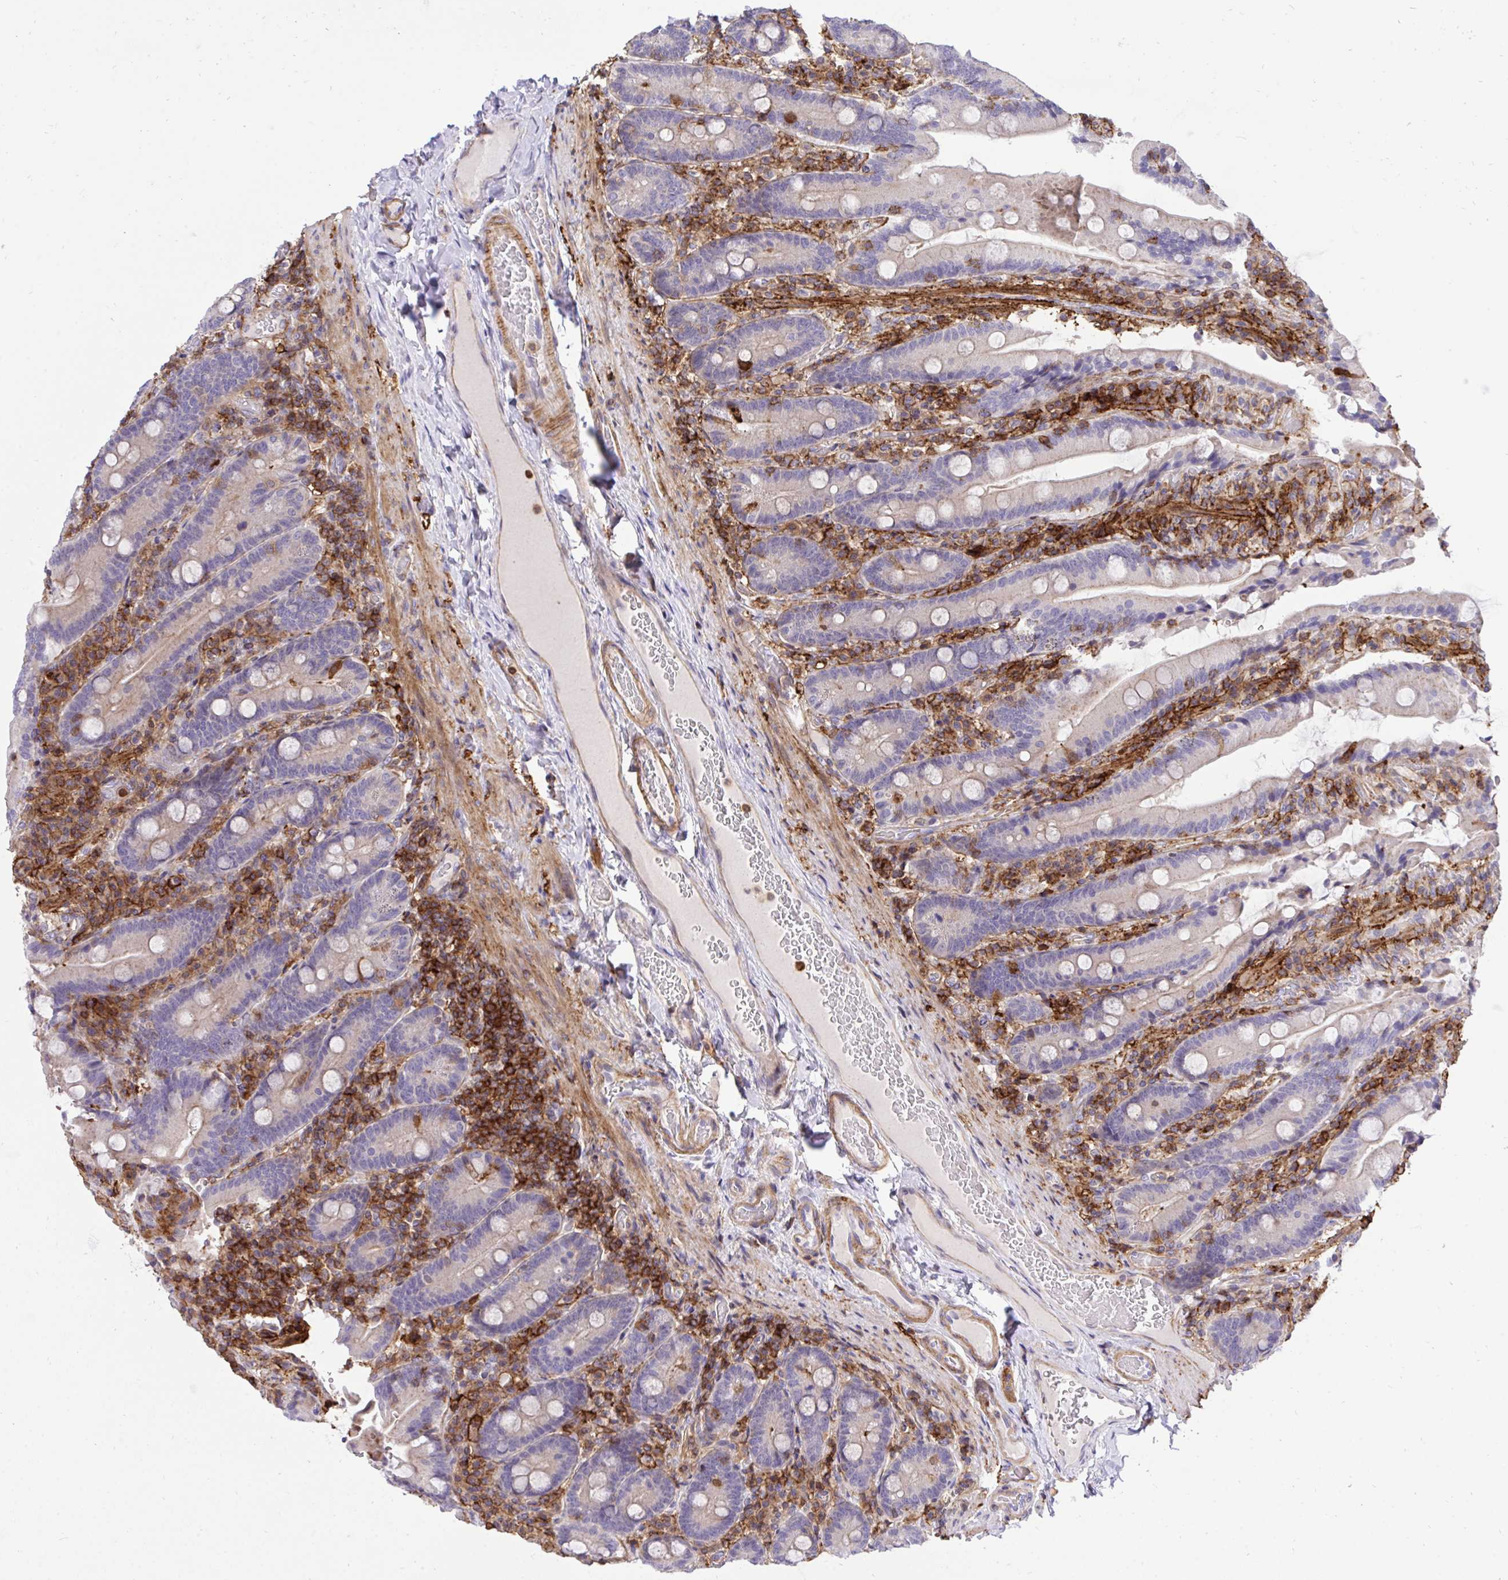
{"staining": {"intensity": "weak", "quantity": "25%-75%", "location": "cytoplasmic/membranous"}, "tissue": "duodenum", "cell_type": "Glandular cells", "image_type": "normal", "snomed": [{"axis": "morphology", "description": "Normal tissue, NOS"}, {"axis": "topography", "description": "Duodenum"}], "caption": "A low amount of weak cytoplasmic/membranous expression is appreciated in about 25%-75% of glandular cells in normal duodenum.", "gene": "ERI1", "patient": {"sex": "female", "age": 62}}